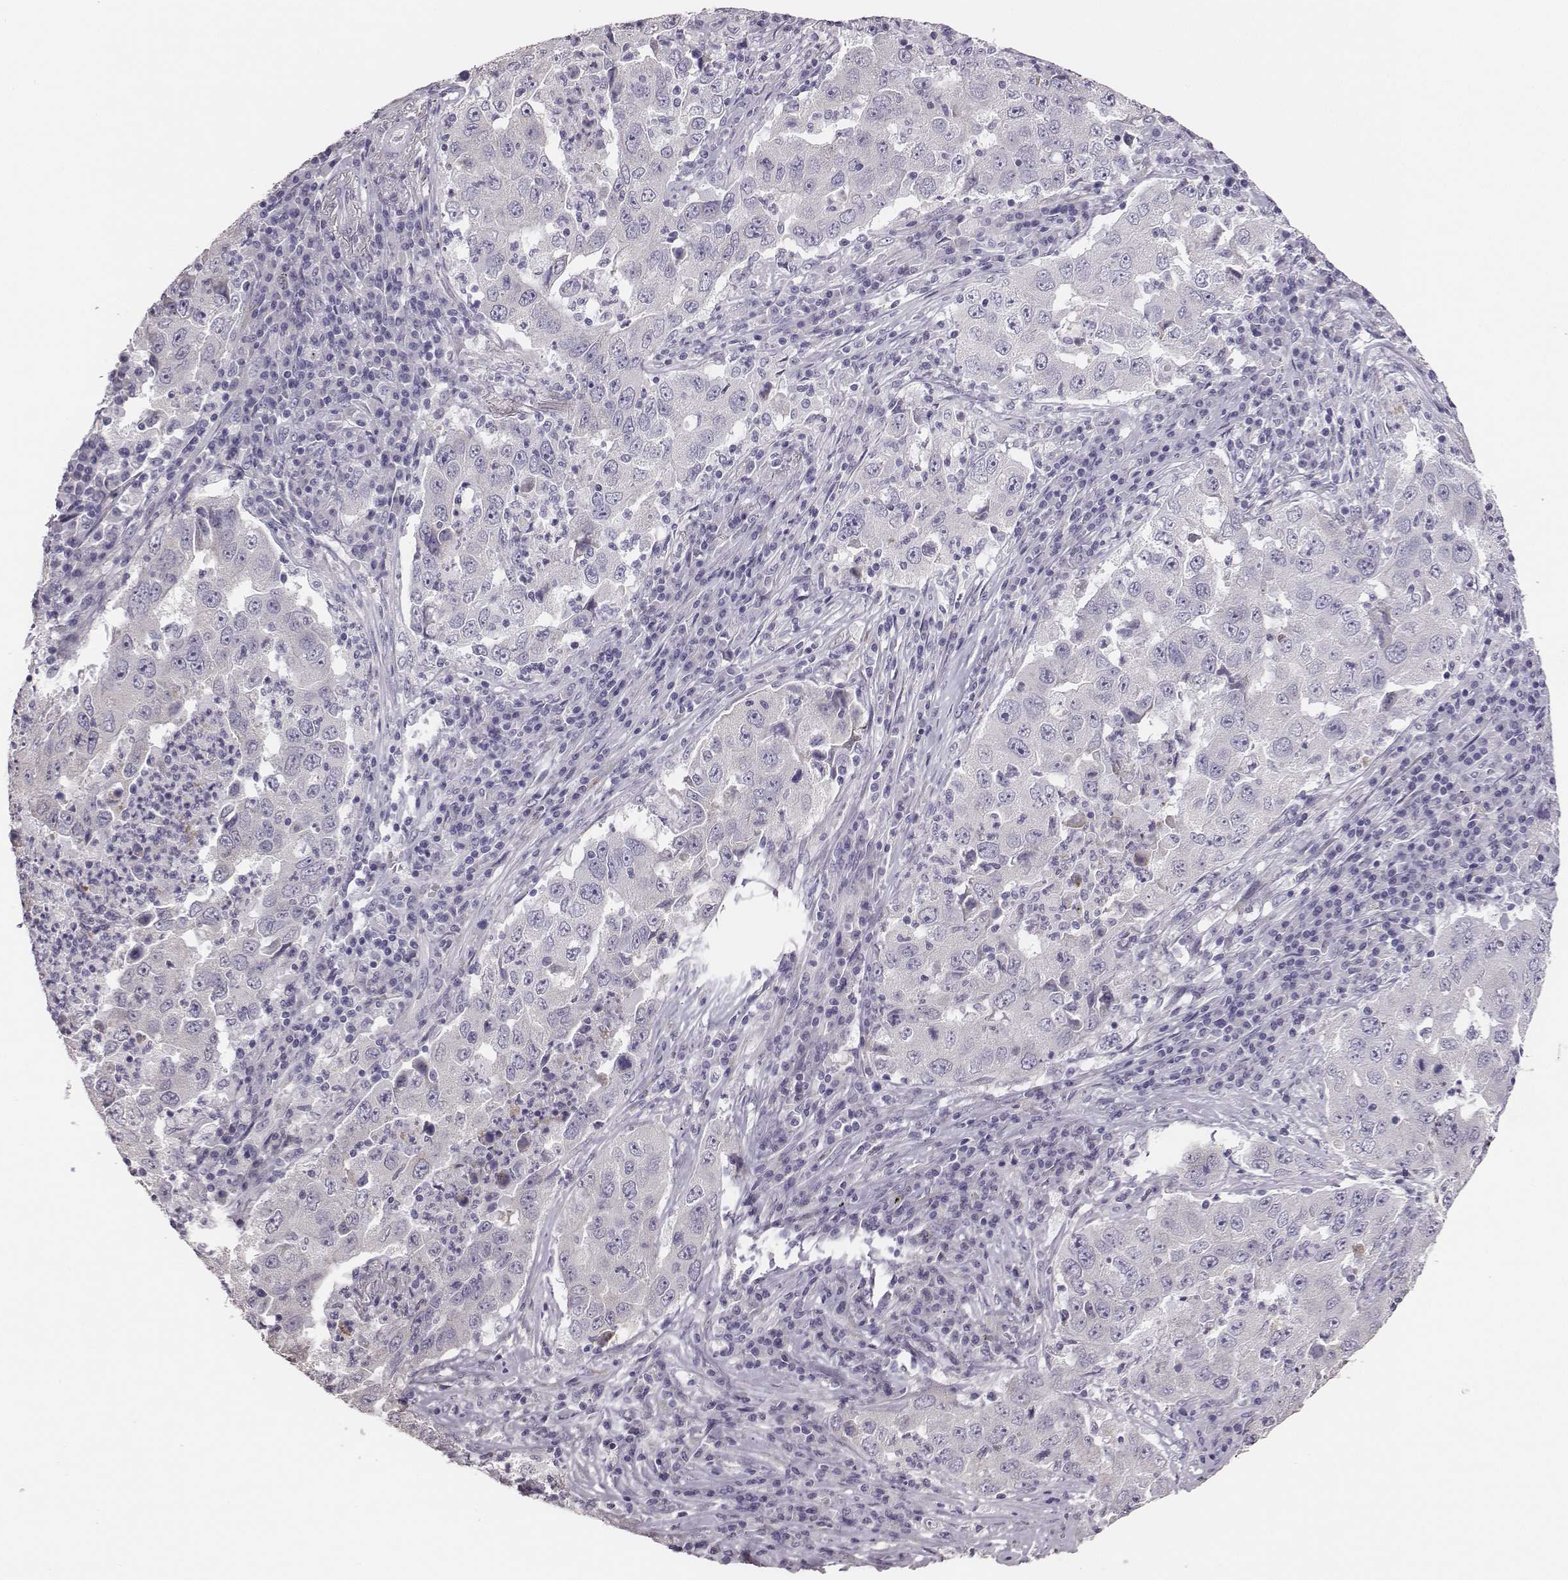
{"staining": {"intensity": "negative", "quantity": "none", "location": "none"}, "tissue": "lung cancer", "cell_type": "Tumor cells", "image_type": "cancer", "snomed": [{"axis": "morphology", "description": "Adenocarcinoma, NOS"}, {"axis": "topography", "description": "Lung"}], "caption": "This is an immunohistochemistry (IHC) histopathology image of lung adenocarcinoma. There is no staining in tumor cells.", "gene": "GUCA1A", "patient": {"sex": "male", "age": 73}}